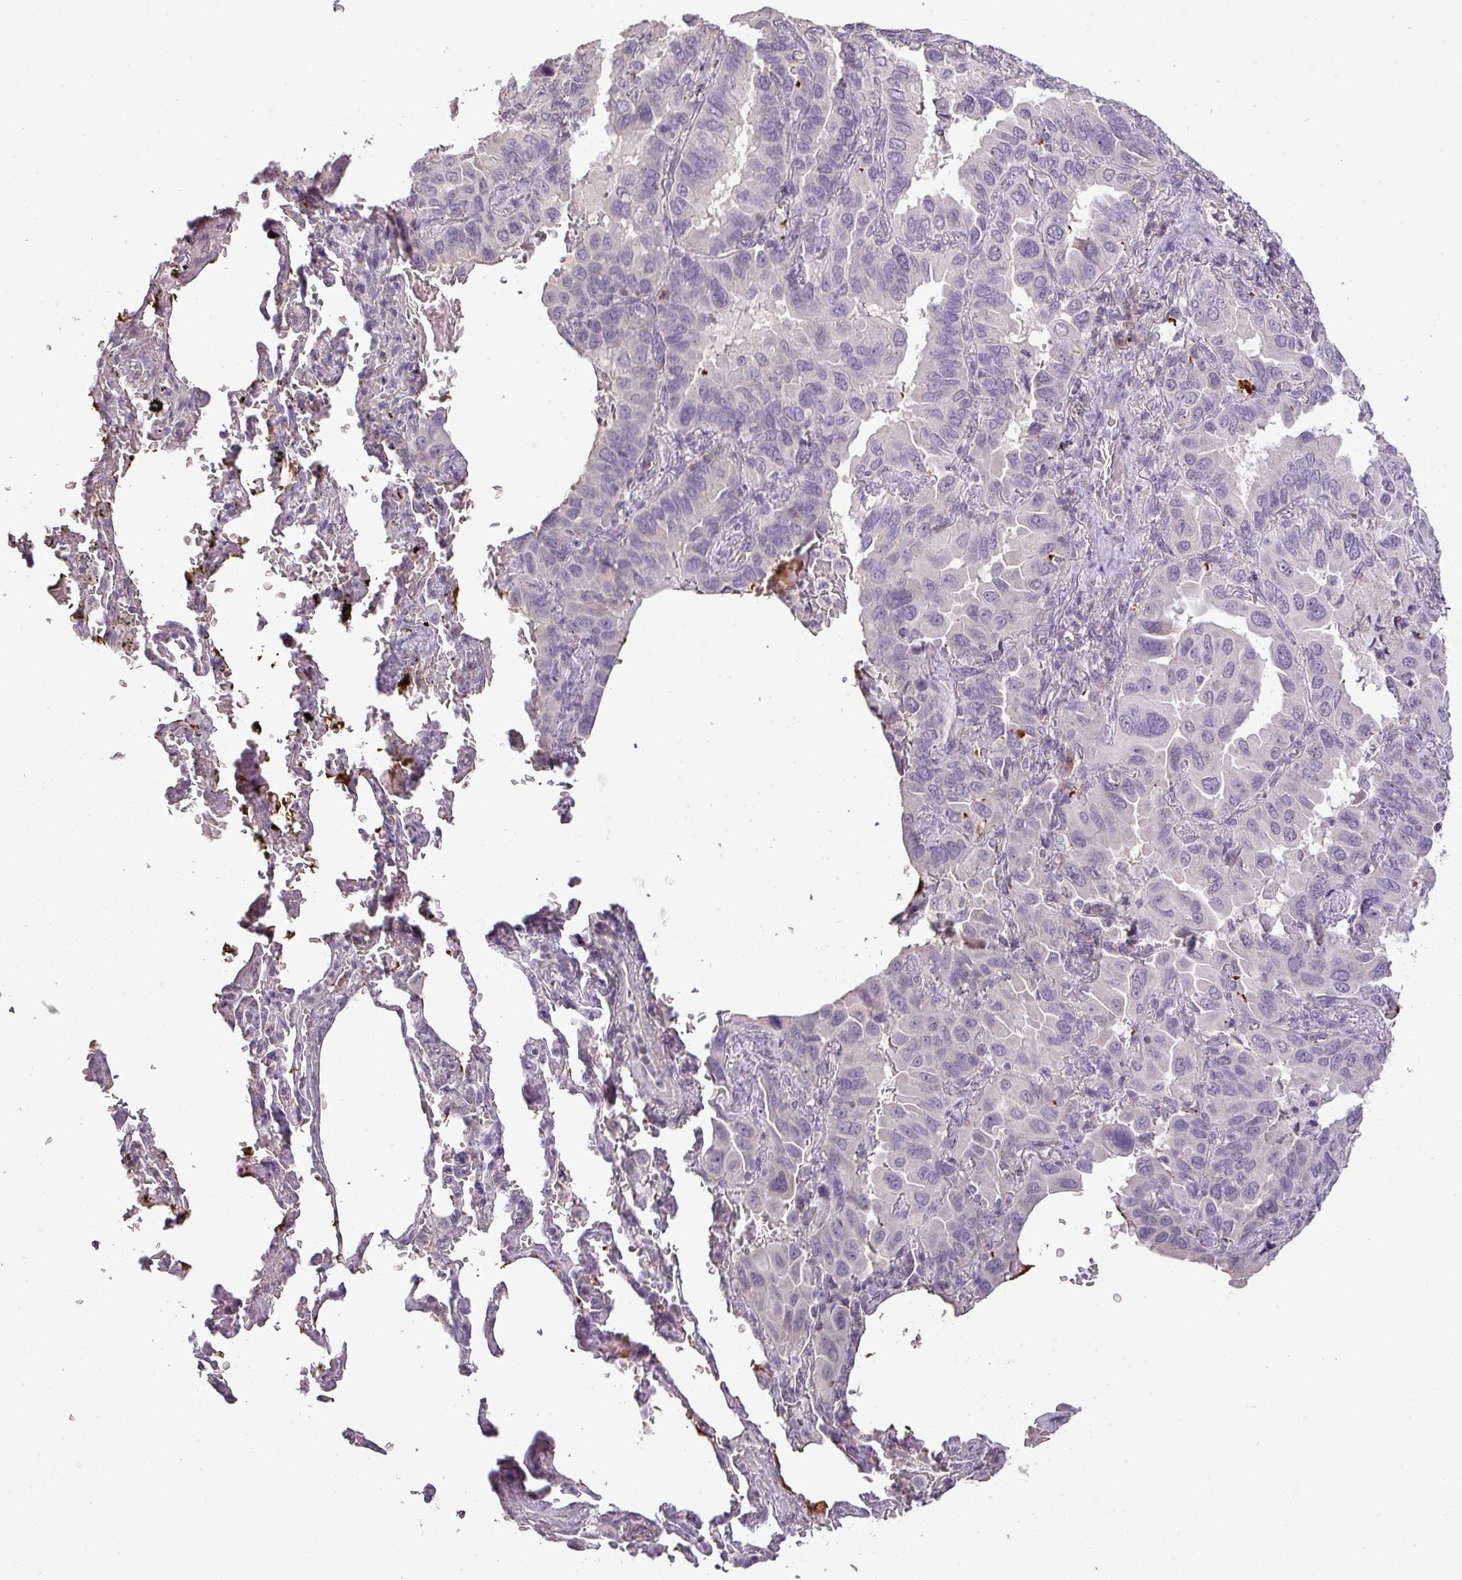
{"staining": {"intensity": "negative", "quantity": "none", "location": "none"}, "tissue": "lung cancer", "cell_type": "Tumor cells", "image_type": "cancer", "snomed": [{"axis": "morphology", "description": "Adenocarcinoma, NOS"}, {"axis": "topography", "description": "Lung"}], "caption": "IHC photomicrograph of lung cancer (adenocarcinoma) stained for a protein (brown), which shows no staining in tumor cells.", "gene": "LY9", "patient": {"sex": "male", "age": 64}}